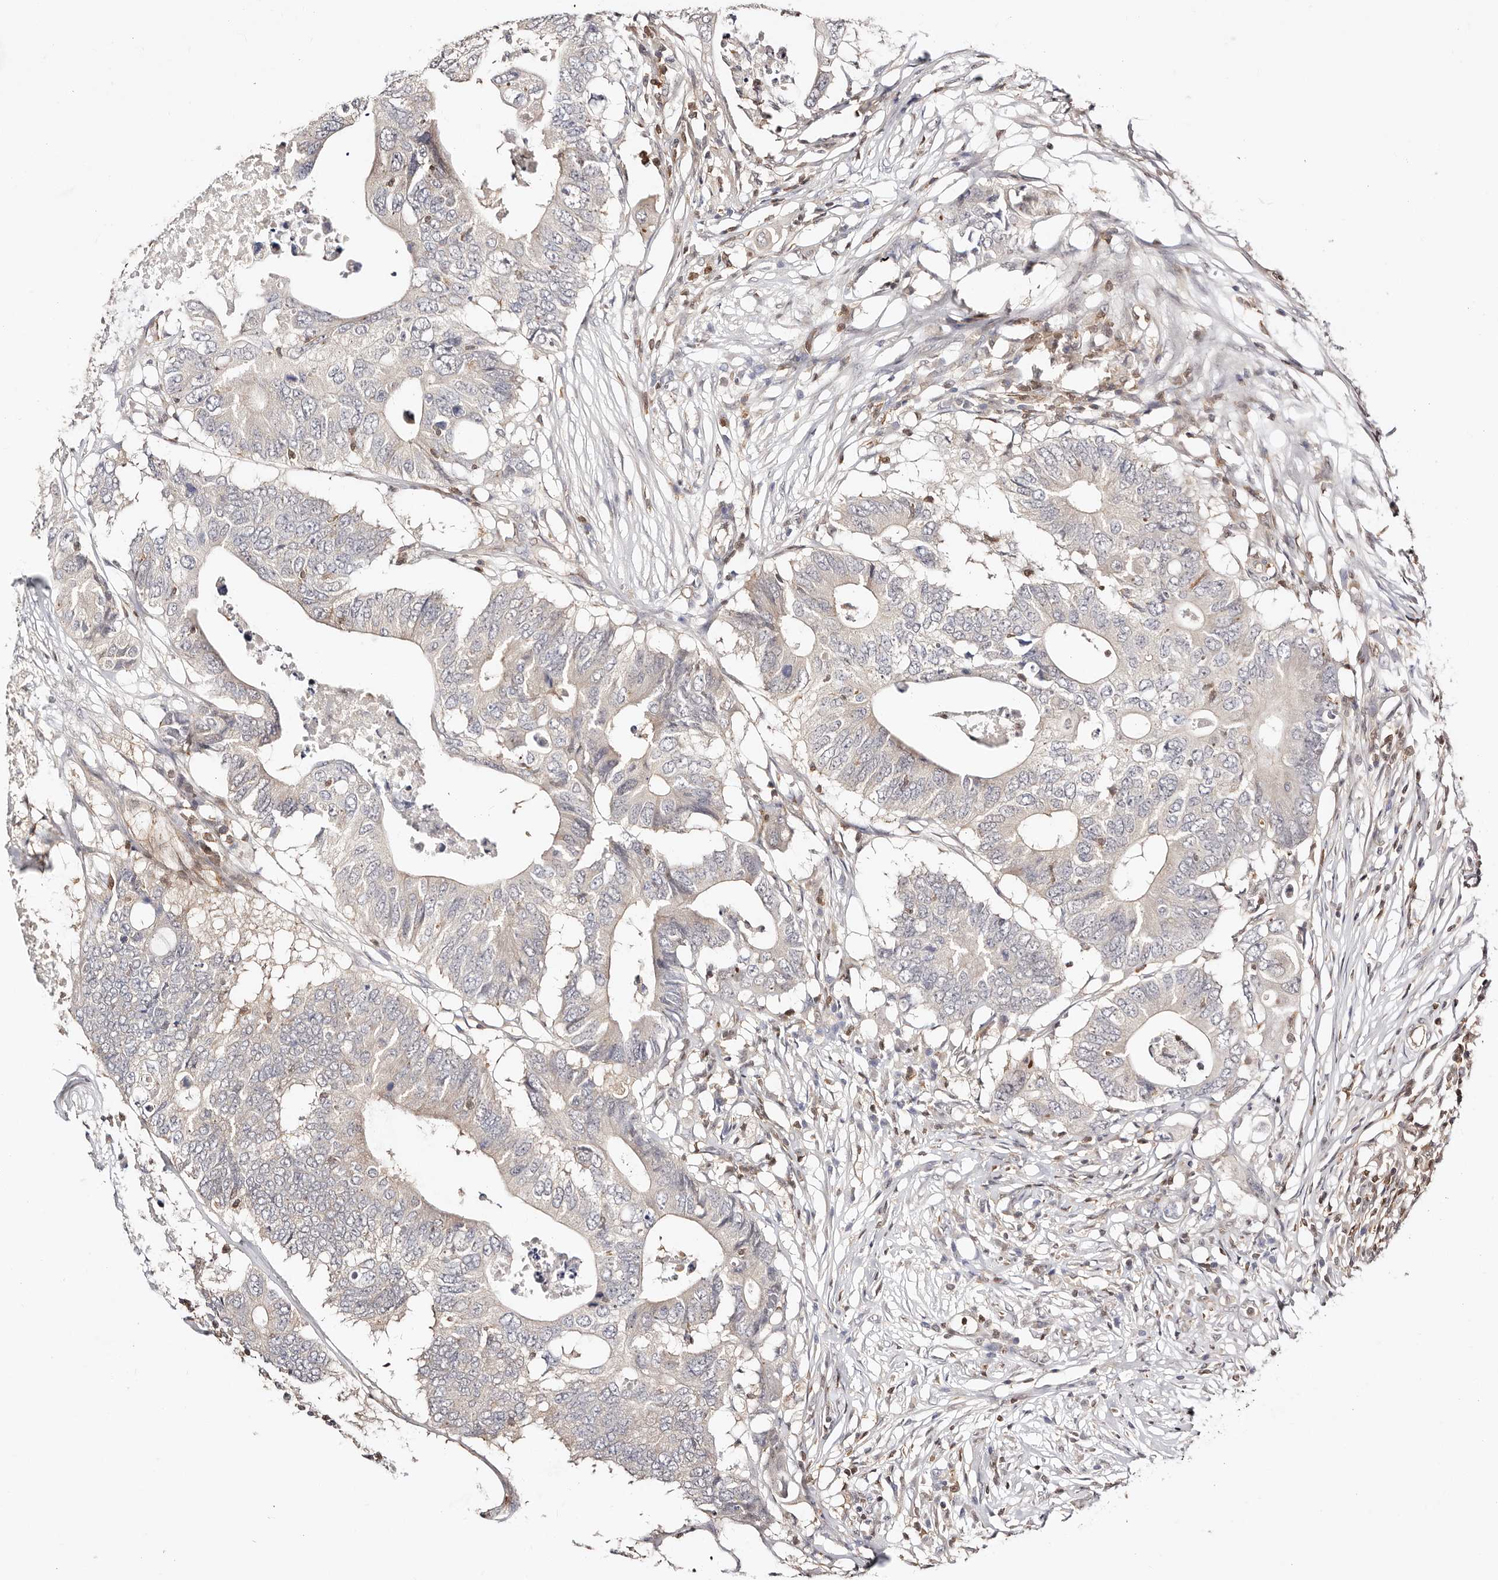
{"staining": {"intensity": "negative", "quantity": "none", "location": "none"}, "tissue": "colorectal cancer", "cell_type": "Tumor cells", "image_type": "cancer", "snomed": [{"axis": "morphology", "description": "Adenocarcinoma, NOS"}, {"axis": "topography", "description": "Colon"}], "caption": "Micrograph shows no significant protein staining in tumor cells of adenocarcinoma (colorectal).", "gene": "STAT5A", "patient": {"sex": "male", "age": 71}}